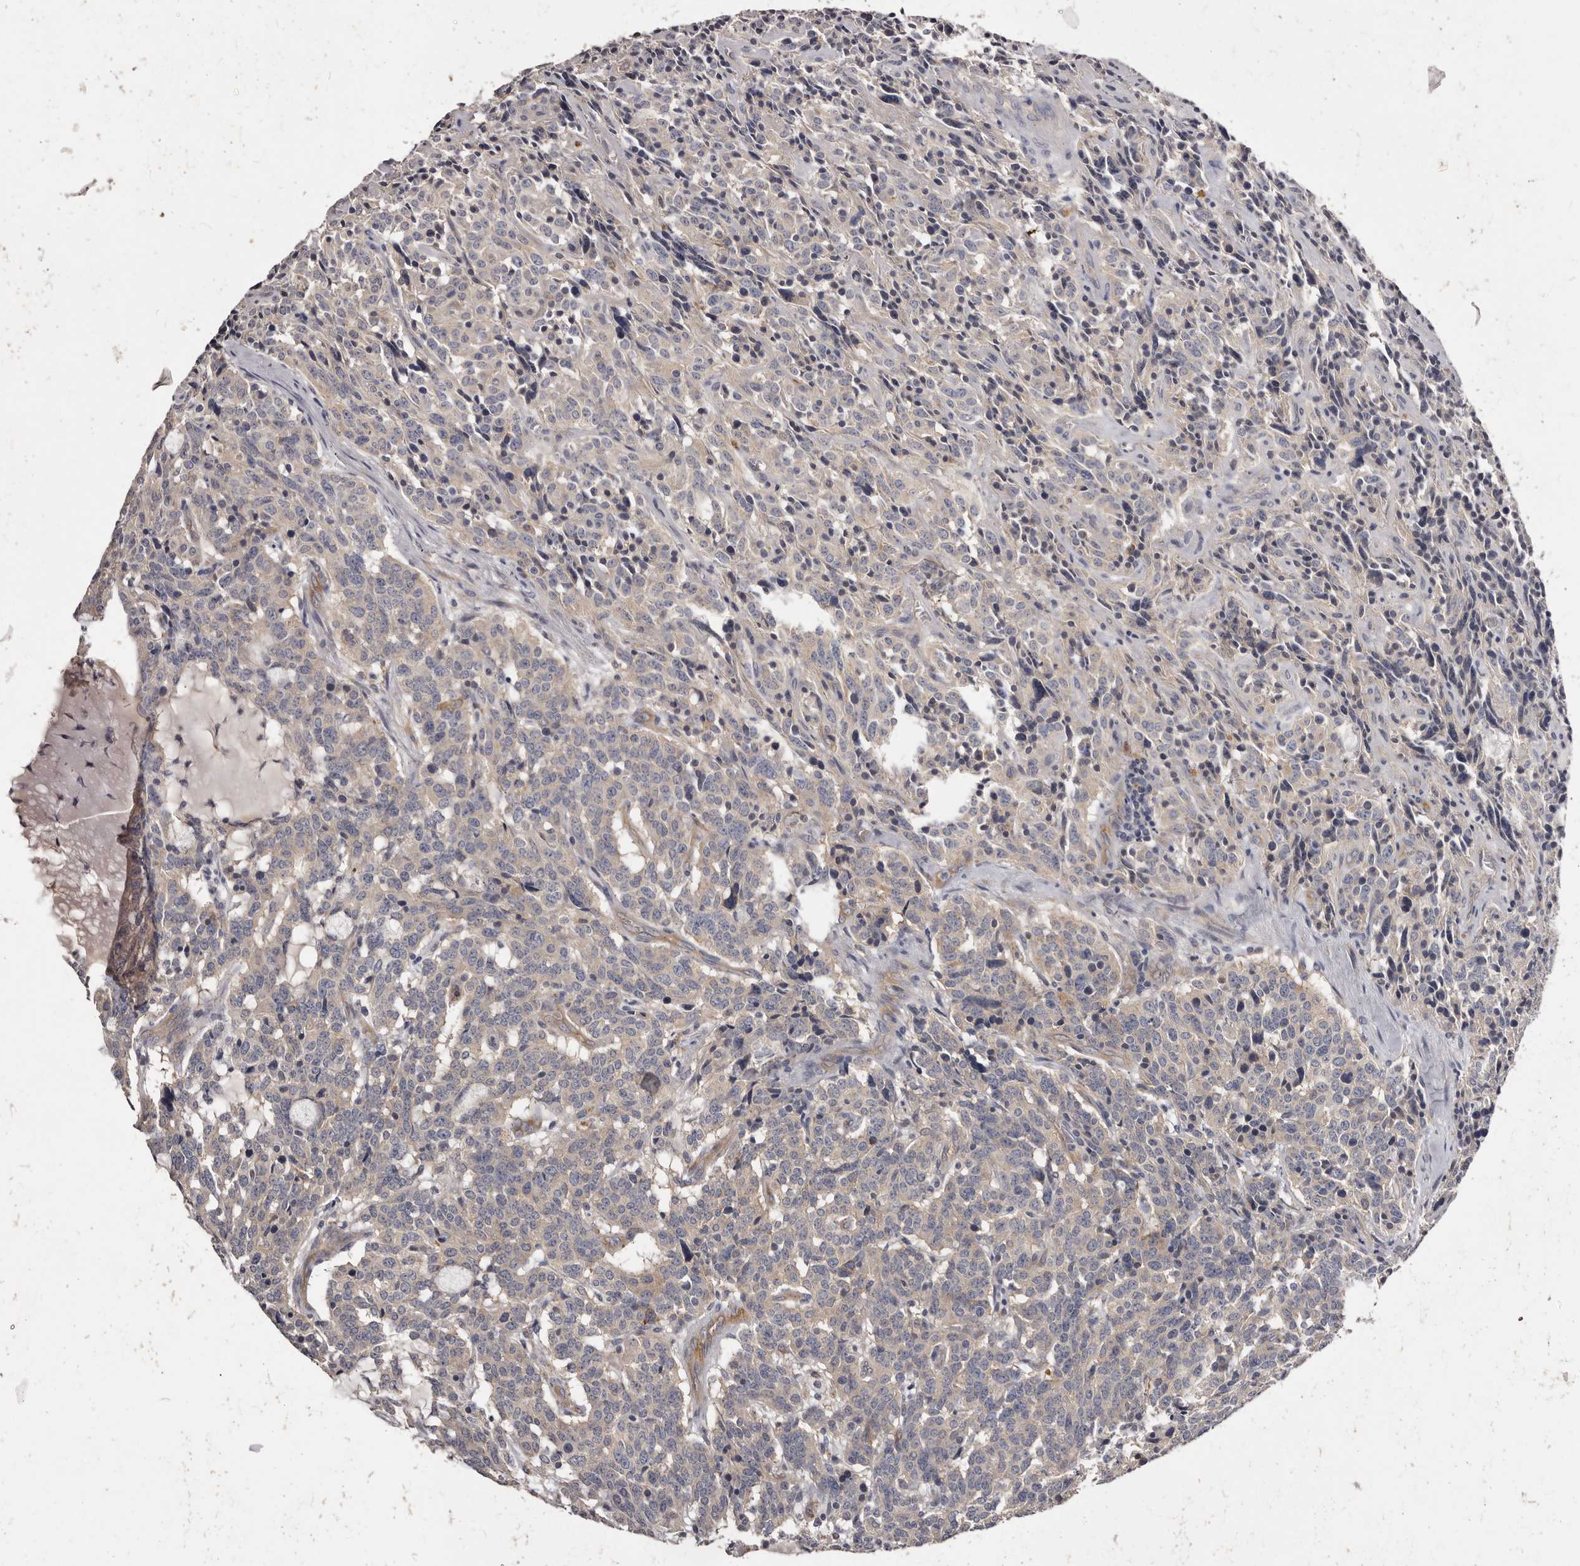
{"staining": {"intensity": "negative", "quantity": "none", "location": "none"}, "tissue": "carcinoid", "cell_type": "Tumor cells", "image_type": "cancer", "snomed": [{"axis": "morphology", "description": "Carcinoid, malignant, NOS"}, {"axis": "topography", "description": "Lung"}], "caption": "High magnification brightfield microscopy of malignant carcinoid stained with DAB (3,3'-diaminobenzidine) (brown) and counterstained with hematoxylin (blue): tumor cells show no significant positivity. (DAB (3,3'-diaminobenzidine) IHC with hematoxylin counter stain).", "gene": "LTV1", "patient": {"sex": "female", "age": 46}}